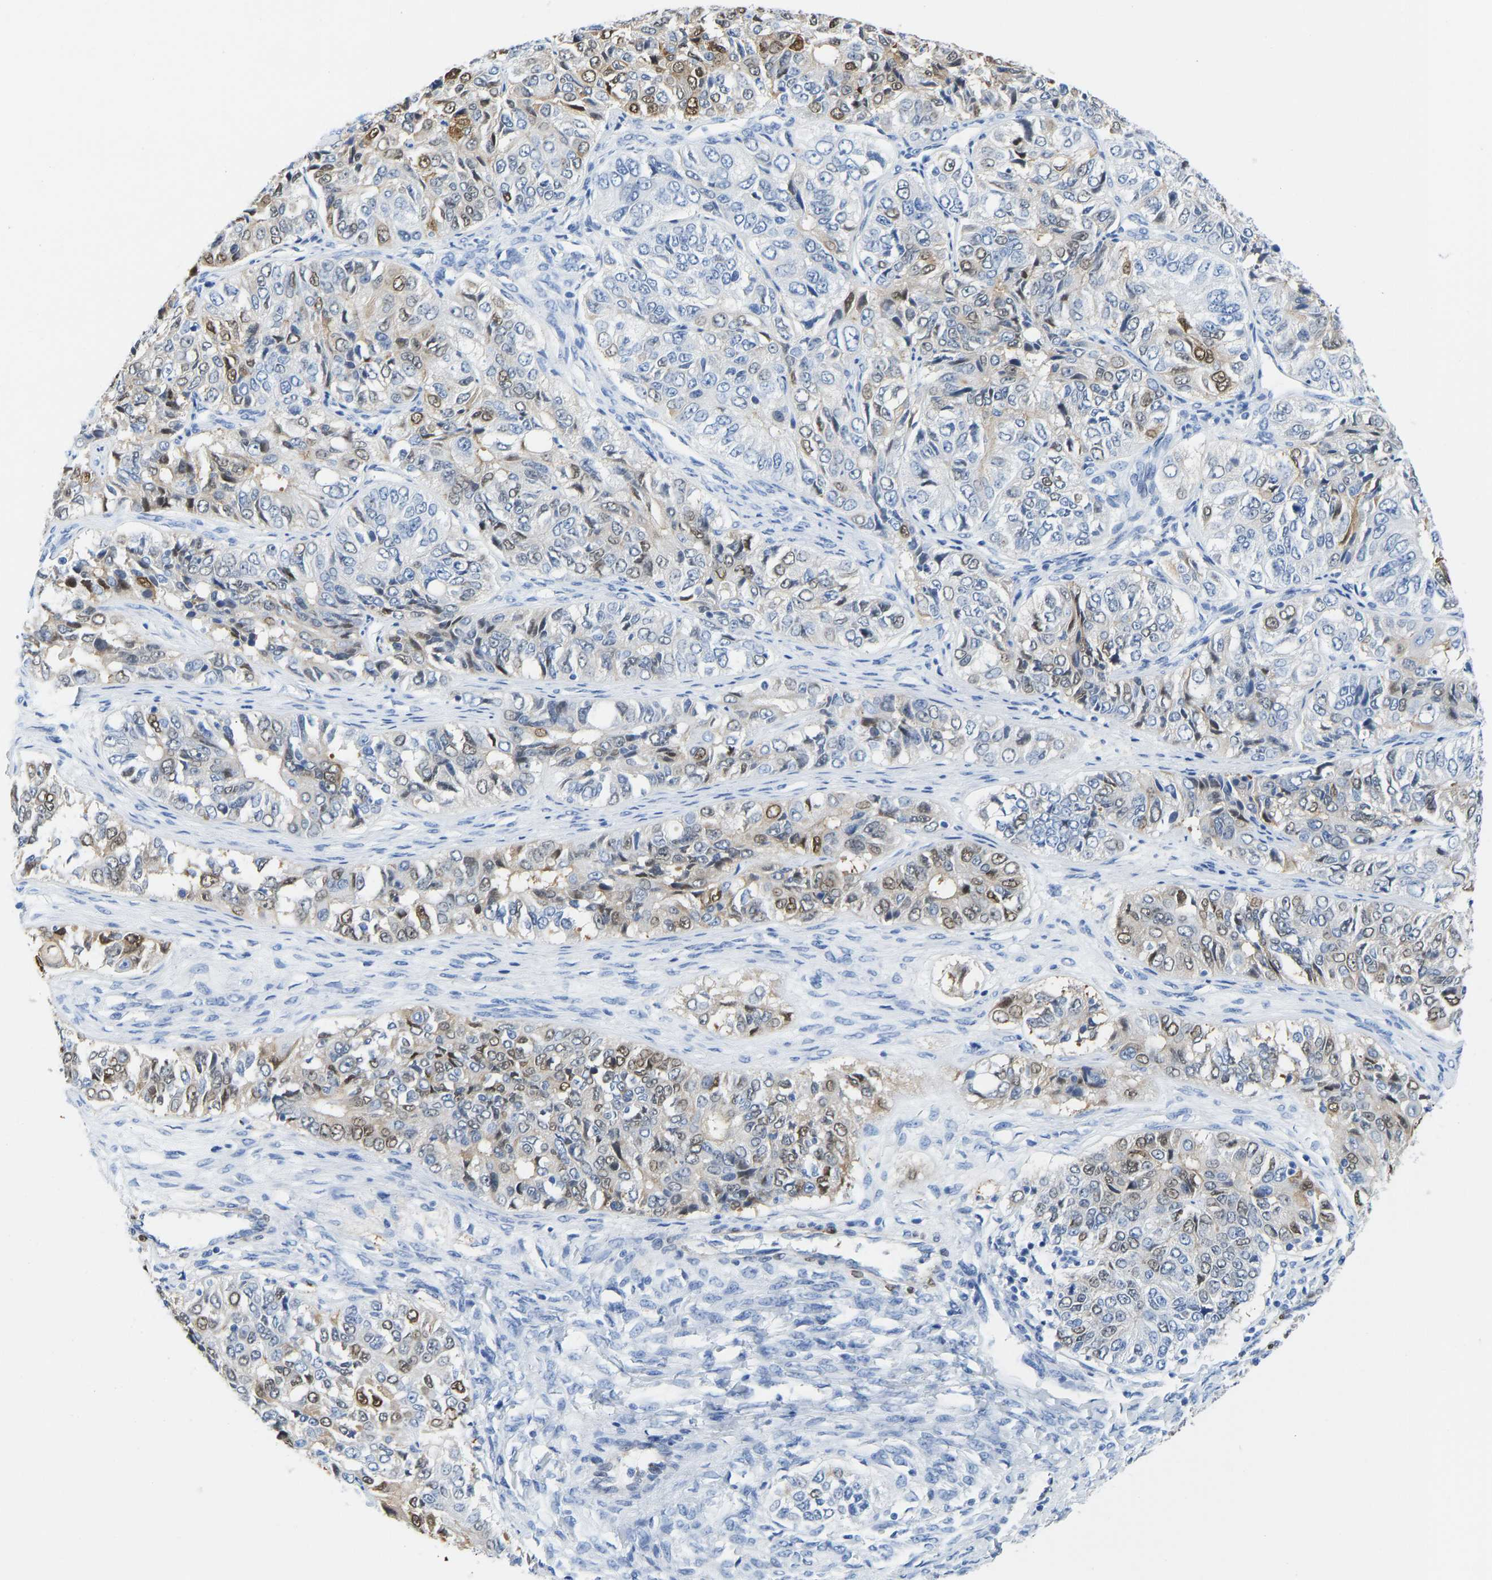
{"staining": {"intensity": "moderate", "quantity": "25%-75%", "location": "cytoplasmic/membranous,nuclear"}, "tissue": "ovarian cancer", "cell_type": "Tumor cells", "image_type": "cancer", "snomed": [{"axis": "morphology", "description": "Carcinoma, endometroid"}, {"axis": "topography", "description": "Ovary"}], "caption": "Immunohistochemical staining of ovarian cancer (endometroid carcinoma) shows medium levels of moderate cytoplasmic/membranous and nuclear positivity in about 25%-75% of tumor cells.", "gene": "NKAIN3", "patient": {"sex": "female", "age": 51}}